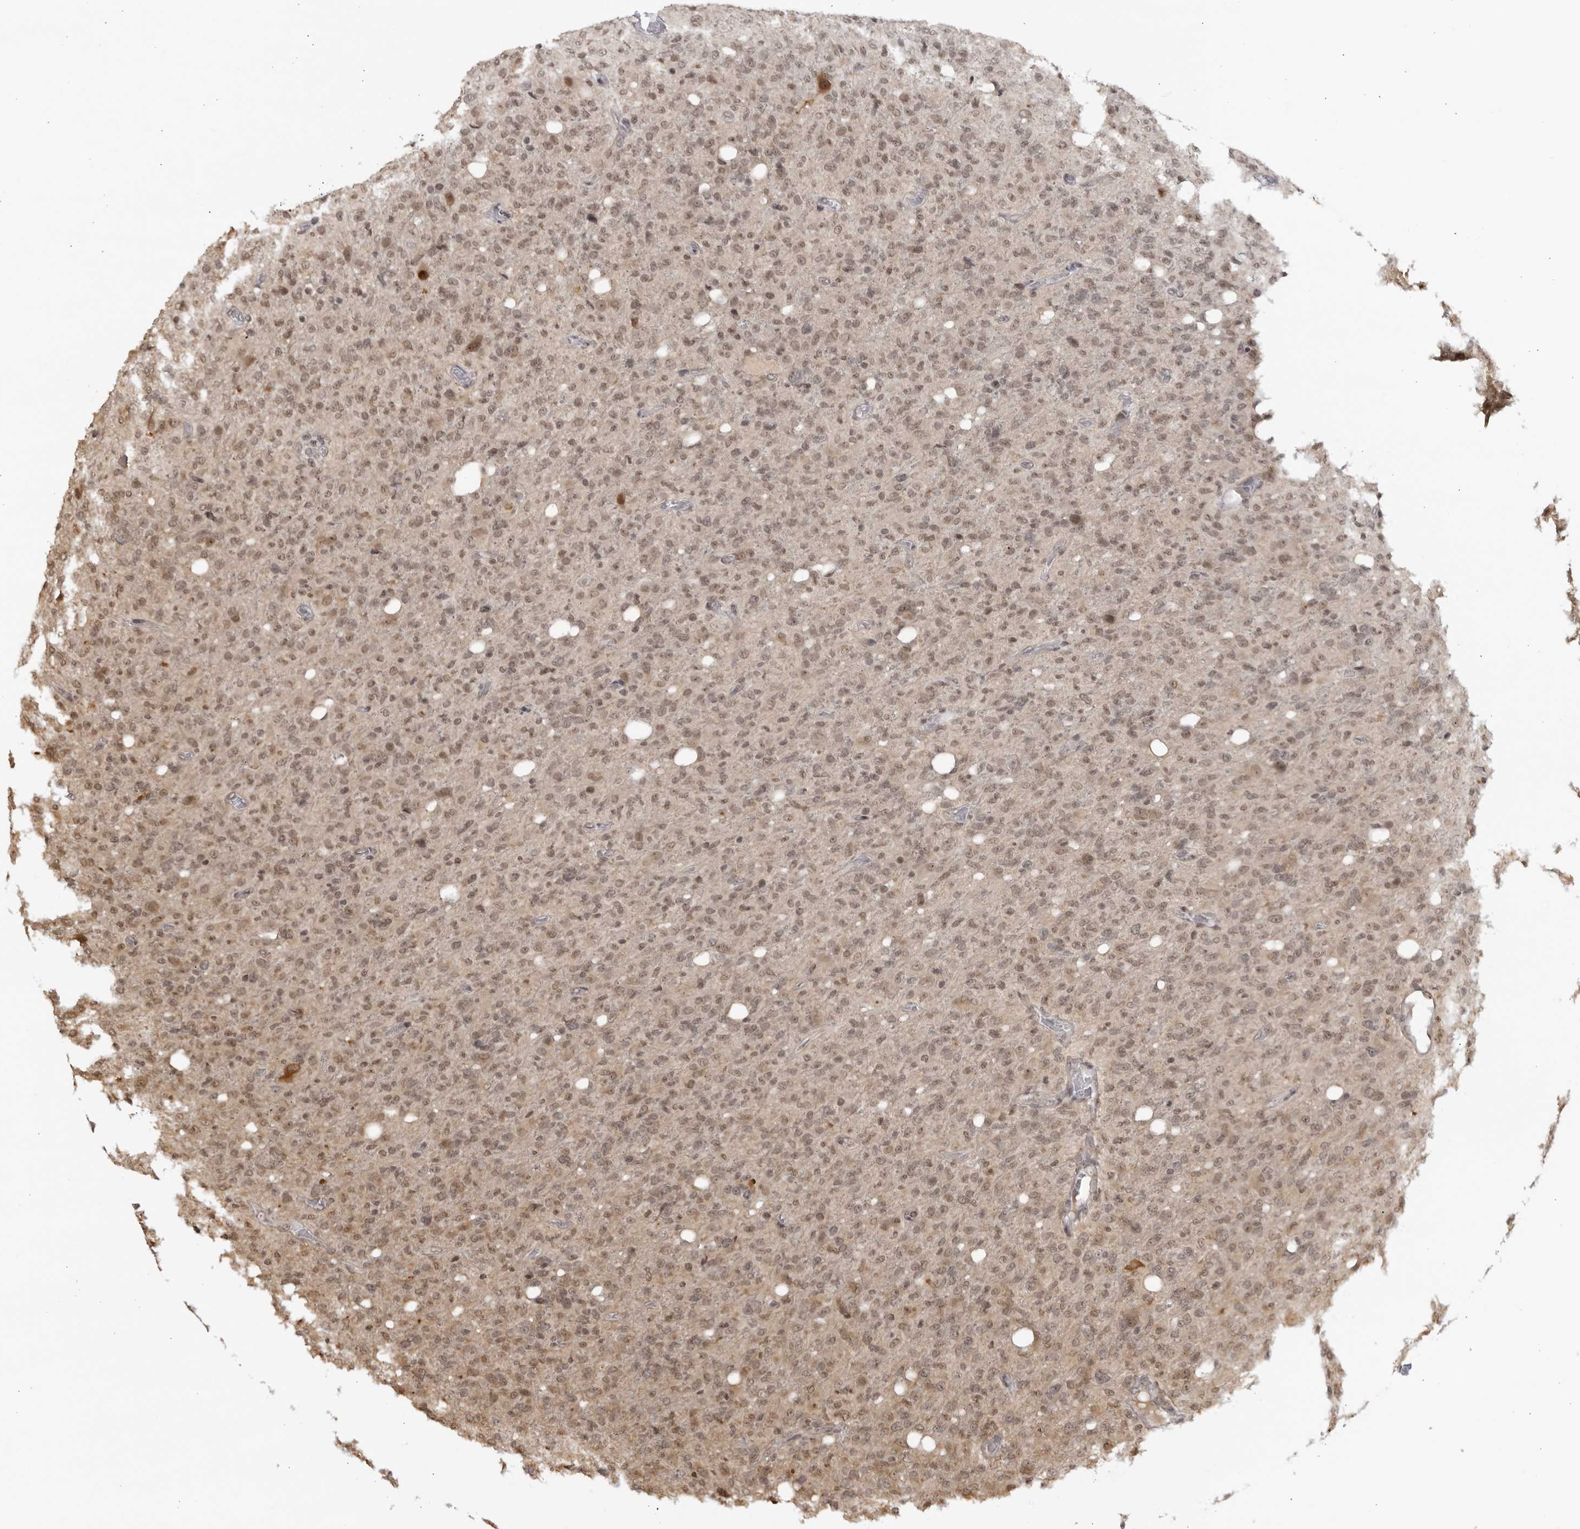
{"staining": {"intensity": "weak", "quantity": ">75%", "location": "nuclear"}, "tissue": "glioma", "cell_type": "Tumor cells", "image_type": "cancer", "snomed": [{"axis": "morphology", "description": "Glioma, malignant, High grade"}, {"axis": "topography", "description": "Brain"}], "caption": "Protein analysis of high-grade glioma (malignant) tissue exhibits weak nuclear positivity in about >75% of tumor cells. The staining was performed using DAB to visualize the protein expression in brown, while the nuclei were stained in blue with hematoxylin (Magnification: 20x).", "gene": "RASGEF1C", "patient": {"sex": "female", "age": 57}}